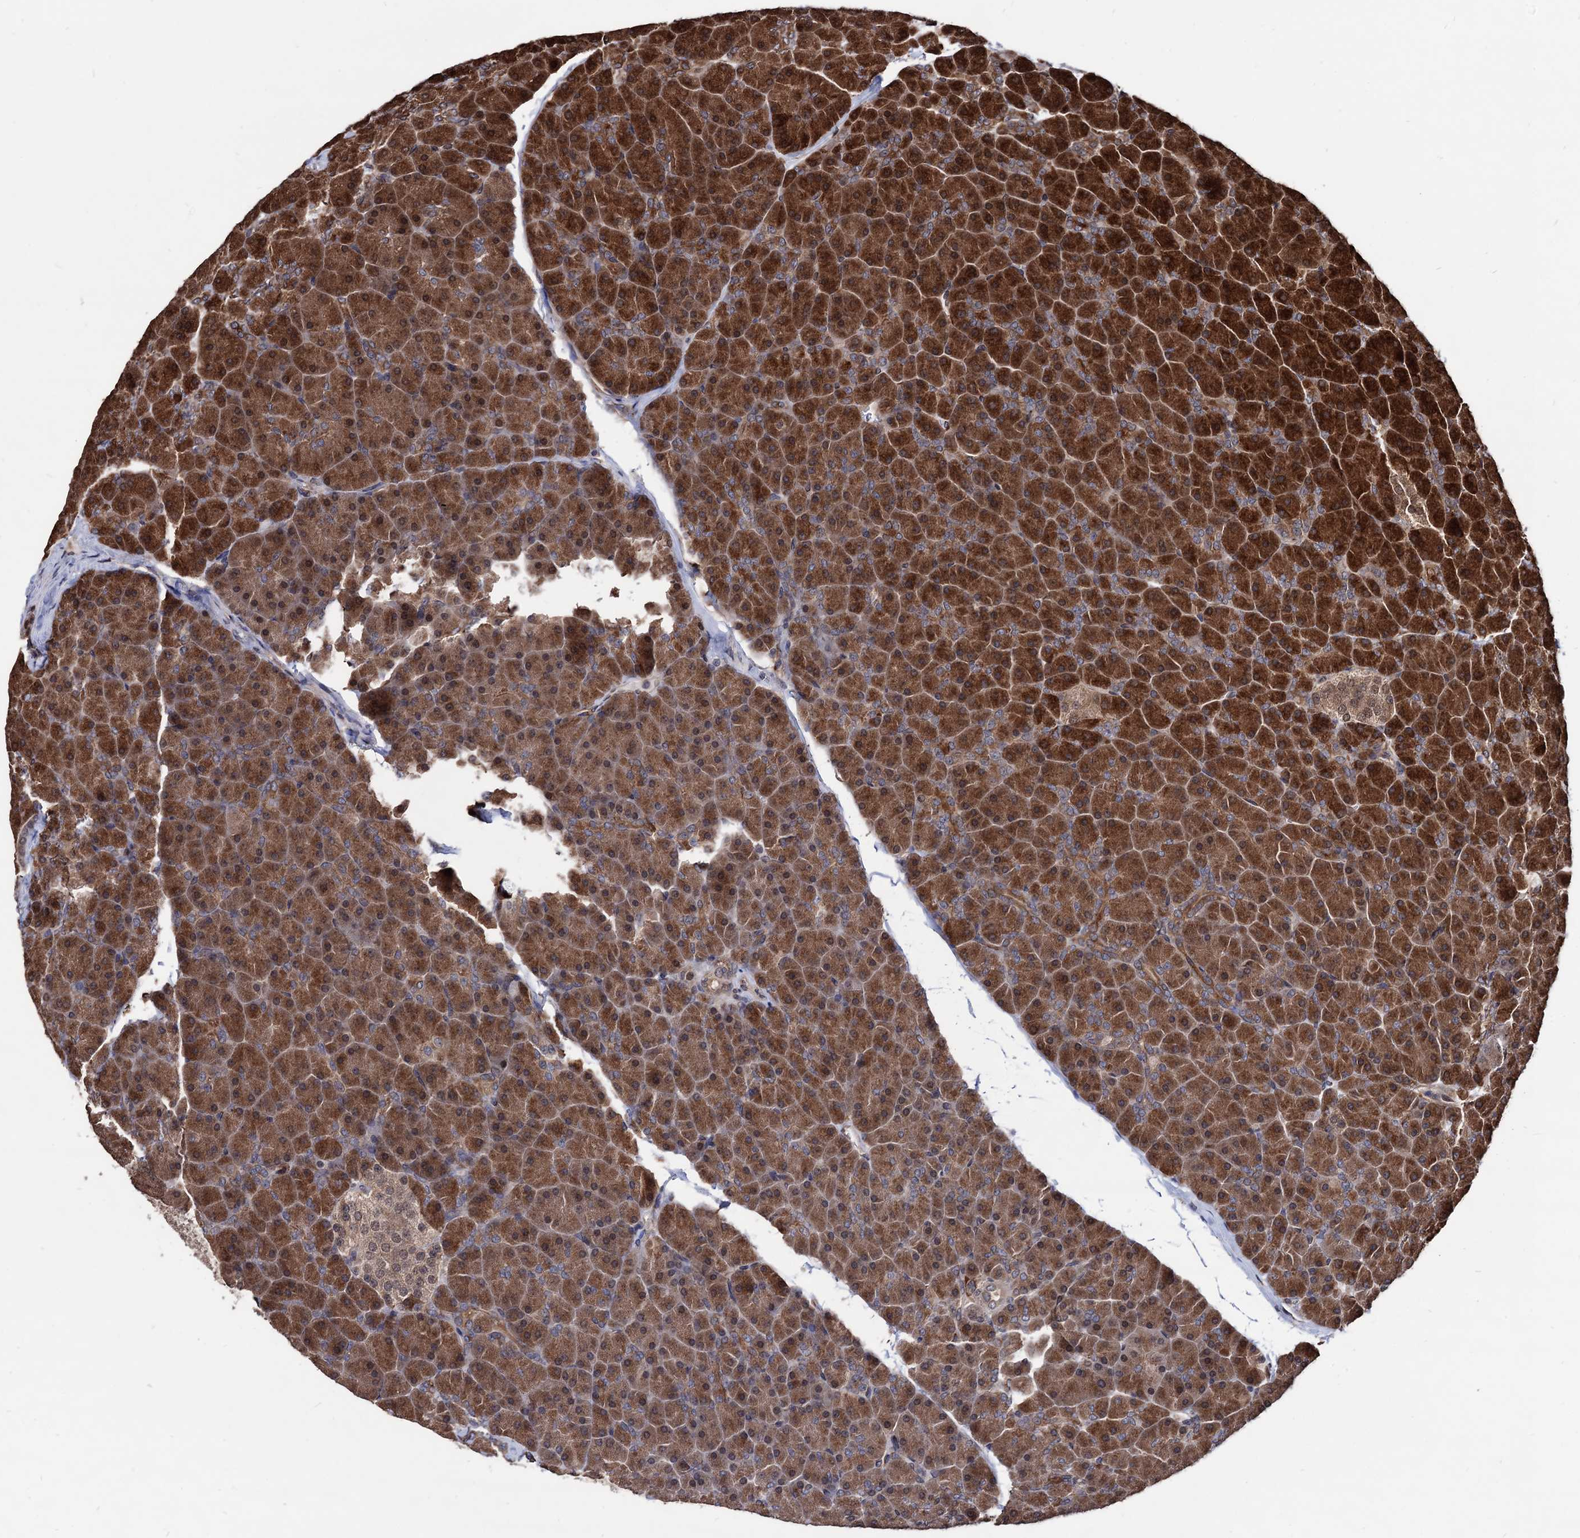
{"staining": {"intensity": "strong", "quantity": ">75%", "location": "cytoplasmic/membranous,nuclear"}, "tissue": "pancreas", "cell_type": "Exocrine glandular cells", "image_type": "normal", "snomed": [{"axis": "morphology", "description": "Normal tissue, NOS"}, {"axis": "topography", "description": "Pancreas"}], "caption": "Immunohistochemistry (IHC) of benign pancreas displays high levels of strong cytoplasmic/membranous,nuclear positivity in about >75% of exocrine glandular cells.", "gene": "ANKRD12", "patient": {"sex": "male", "age": 36}}